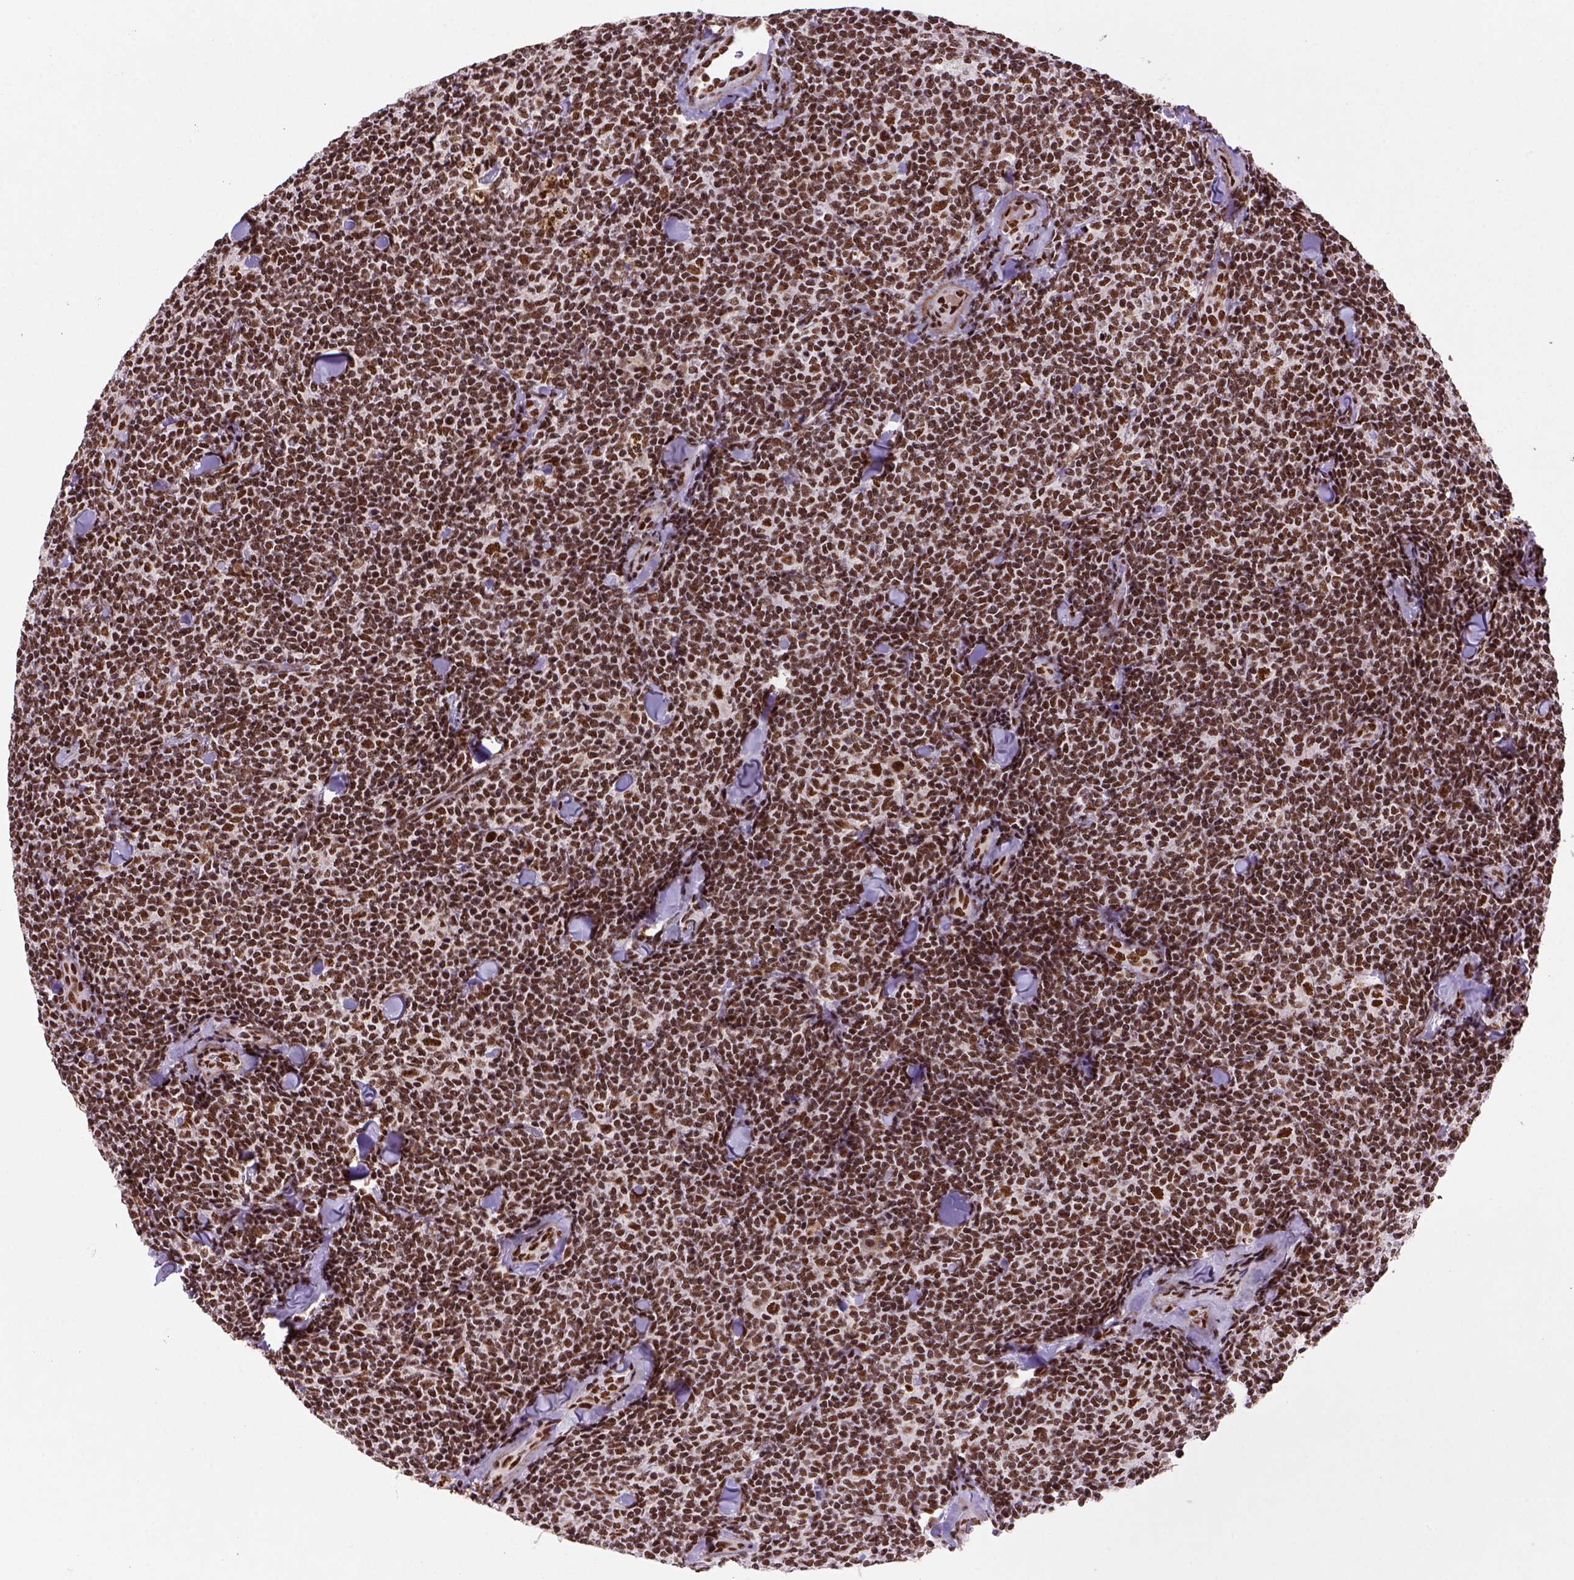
{"staining": {"intensity": "strong", "quantity": ">75%", "location": "nuclear"}, "tissue": "lymphoma", "cell_type": "Tumor cells", "image_type": "cancer", "snomed": [{"axis": "morphology", "description": "Malignant lymphoma, non-Hodgkin's type, Low grade"}, {"axis": "topography", "description": "Lymph node"}], "caption": "High-magnification brightfield microscopy of malignant lymphoma, non-Hodgkin's type (low-grade) stained with DAB (3,3'-diaminobenzidine) (brown) and counterstained with hematoxylin (blue). tumor cells exhibit strong nuclear staining is appreciated in approximately>75% of cells. (Brightfield microscopy of DAB IHC at high magnification).", "gene": "NSMCE2", "patient": {"sex": "female", "age": 56}}